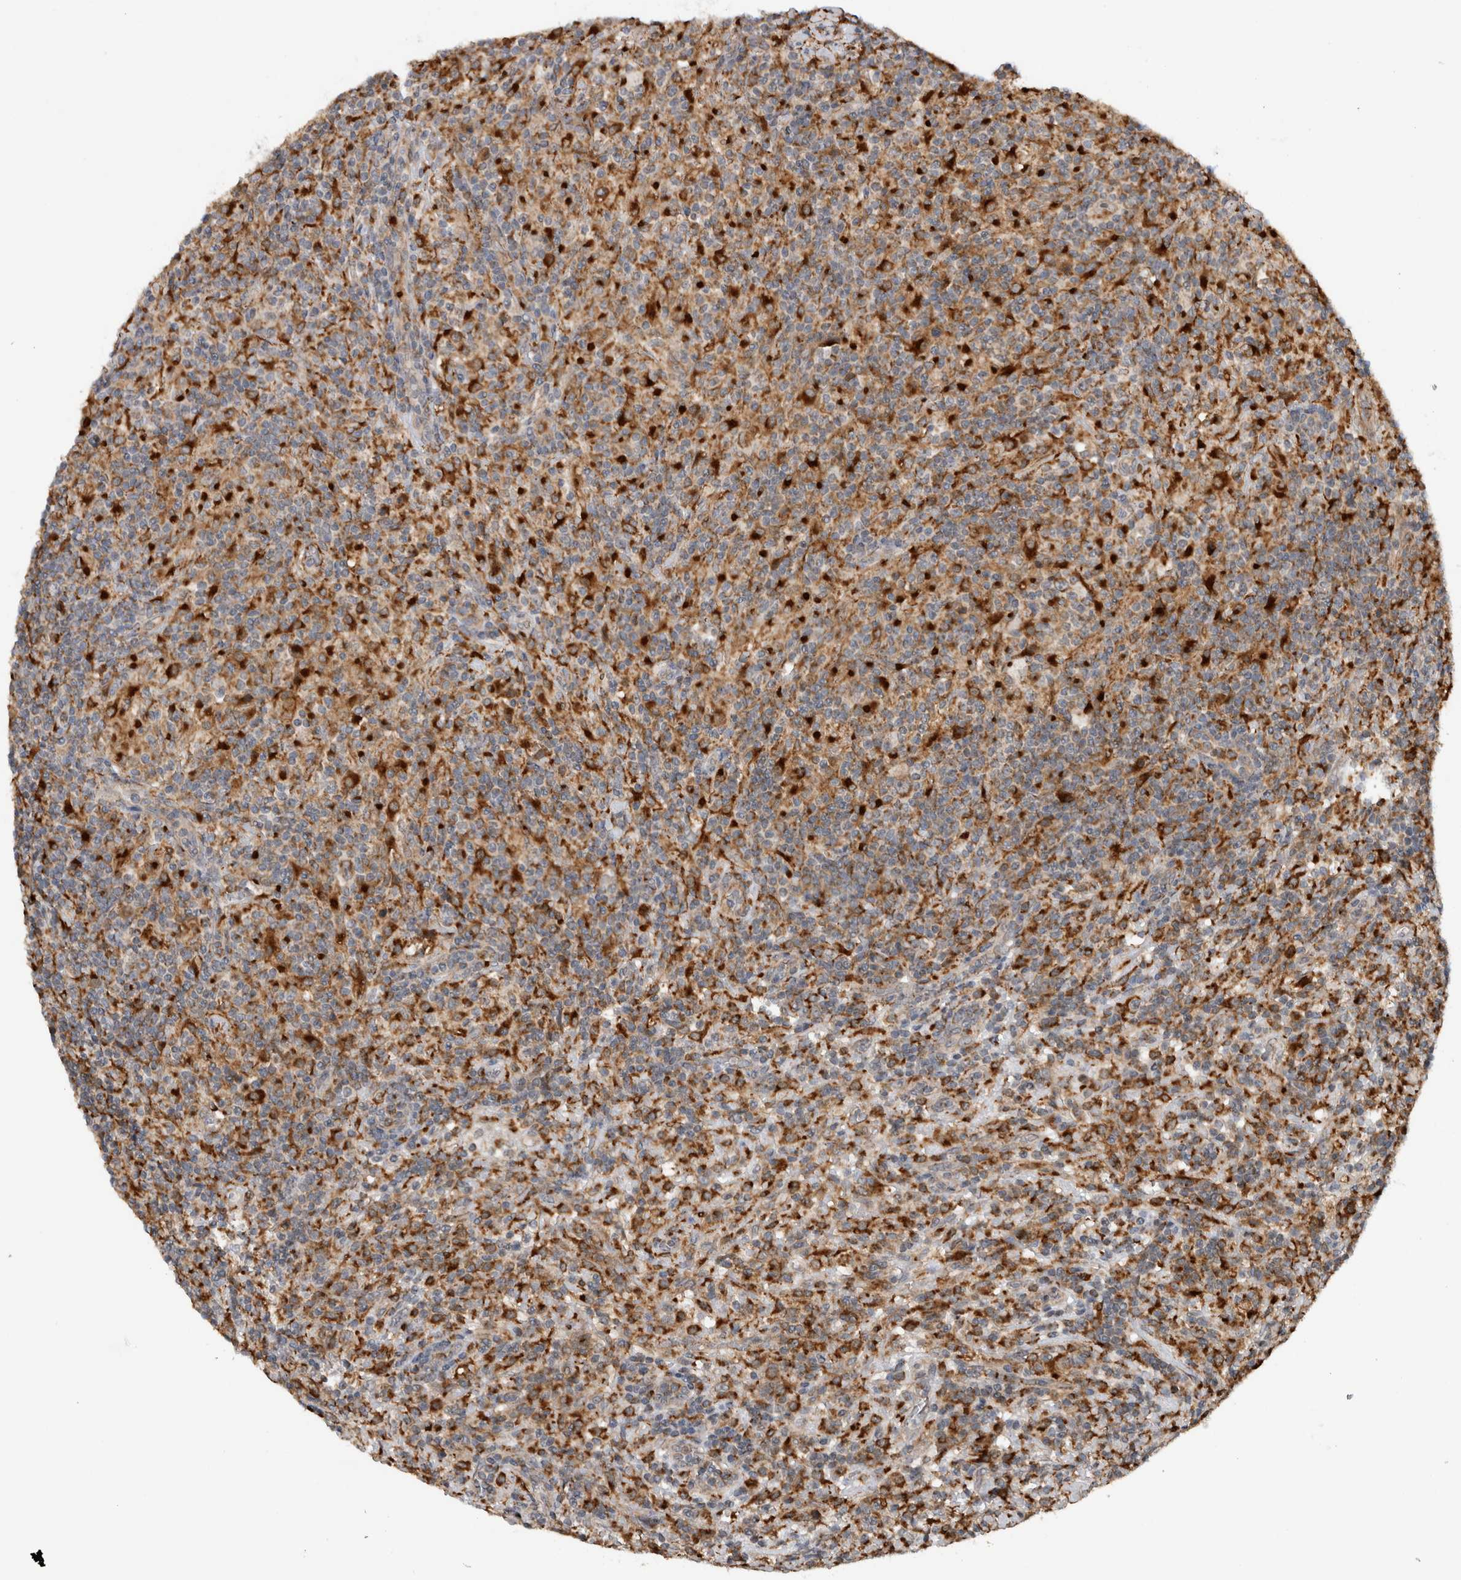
{"staining": {"intensity": "moderate", "quantity": ">75%", "location": "cytoplasmic/membranous"}, "tissue": "lymphoma", "cell_type": "Tumor cells", "image_type": "cancer", "snomed": [{"axis": "morphology", "description": "Hodgkin's disease, NOS"}, {"axis": "topography", "description": "Lymph node"}], "caption": "There is medium levels of moderate cytoplasmic/membranous expression in tumor cells of lymphoma, as demonstrated by immunohistochemical staining (brown color).", "gene": "ADGRL3", "patient": {"sex": "male", "age": 70}}